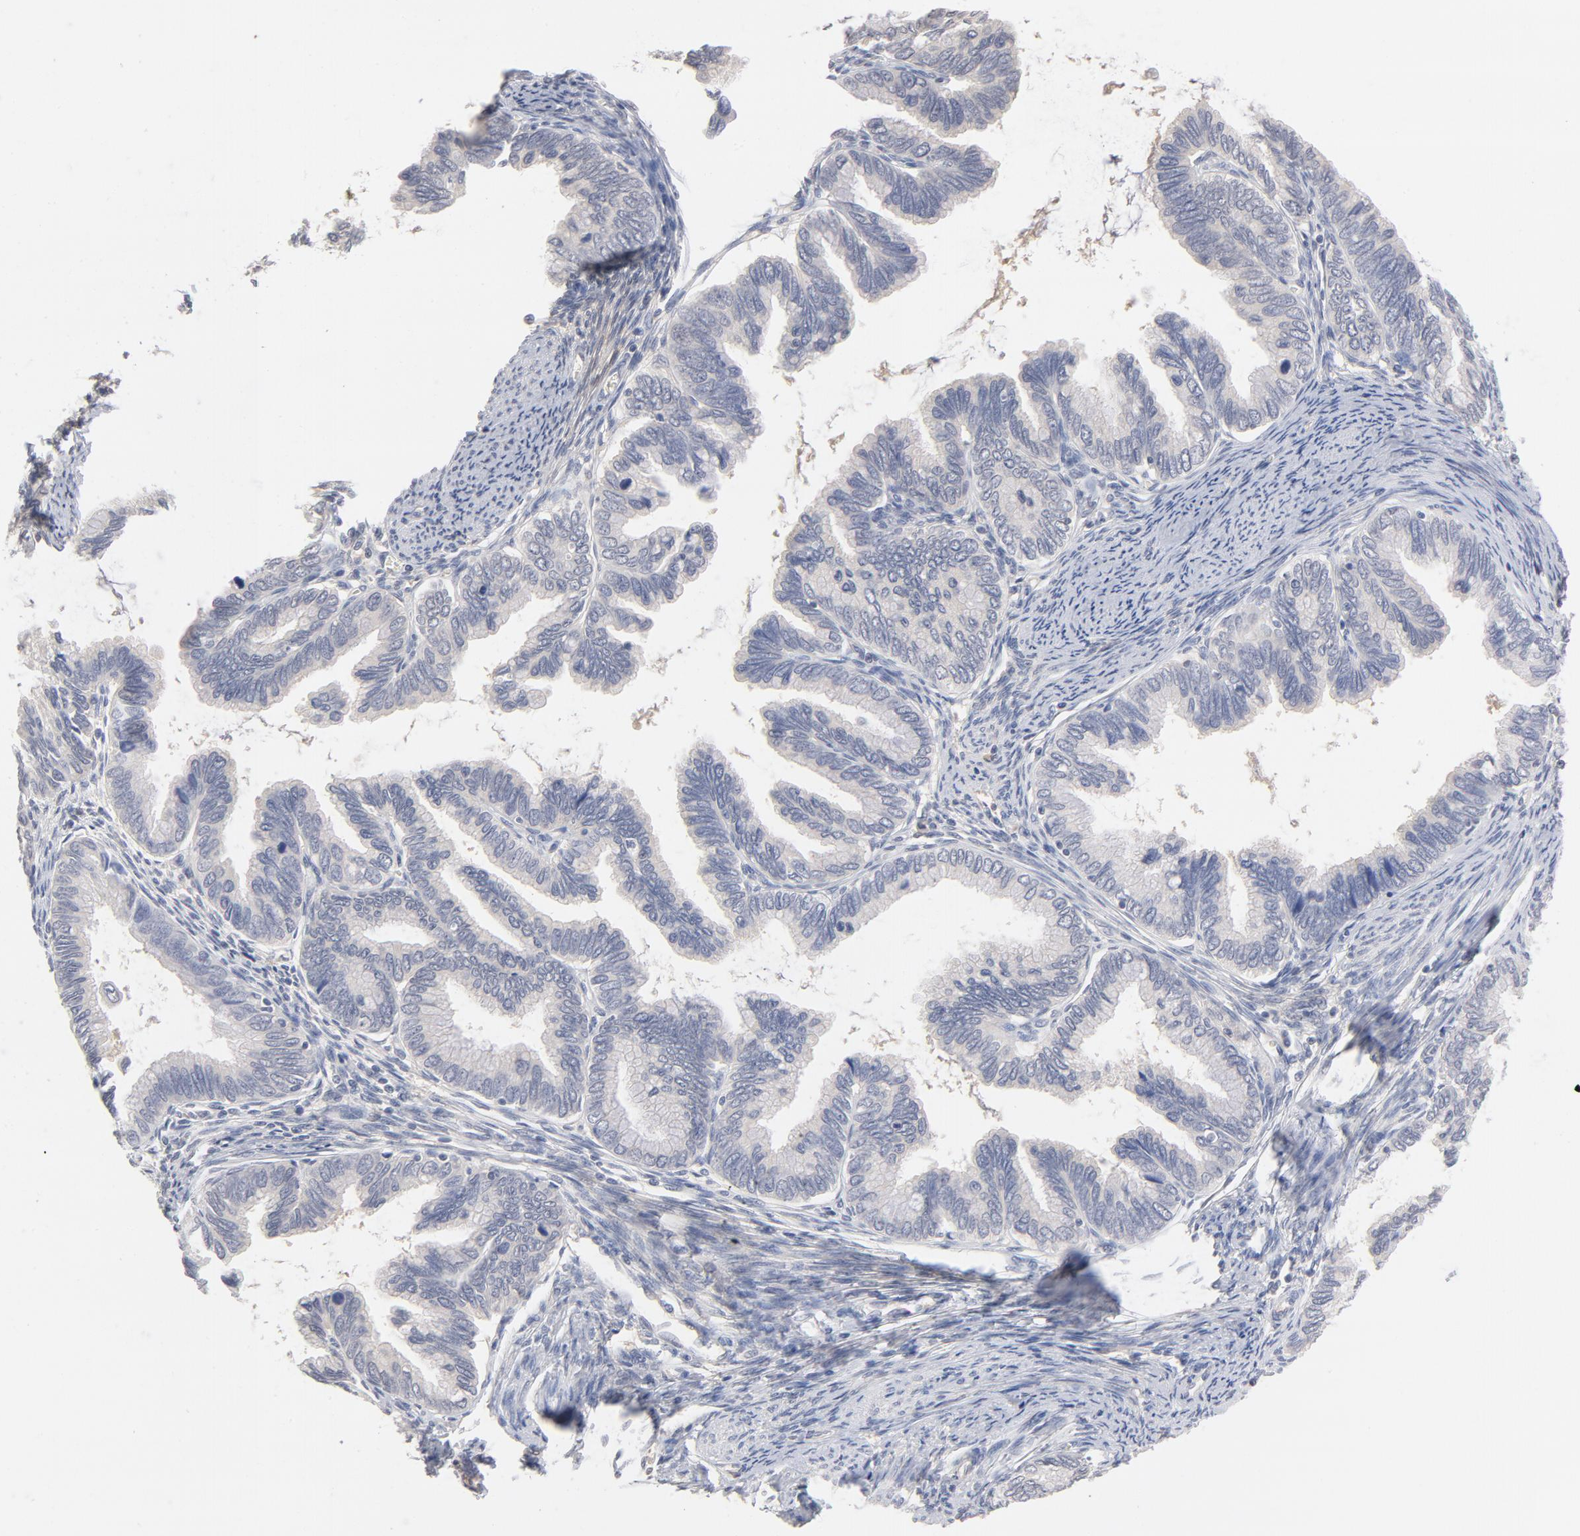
{"staining": {"intensity": "weak", "quantity": "25%-75%", "location": "cytoplasmic/membranous"}, "tissue": "cervical cancer", "cell_type": "Tumor cells", "image_type": "cancer", "snomed": [{"axis": "morphology", "description": "Adenocarcinoma, NOS"}, {"axis": "topography", "description": "Cervix"}], "caption": "This is an image of immunohistochemistry staining of cervical cancer, which shows weak expression in the cytoplasmic/membranous of tumor cells.", "gene": "MIF", "patient": {"sex": "female", "age": 49}}